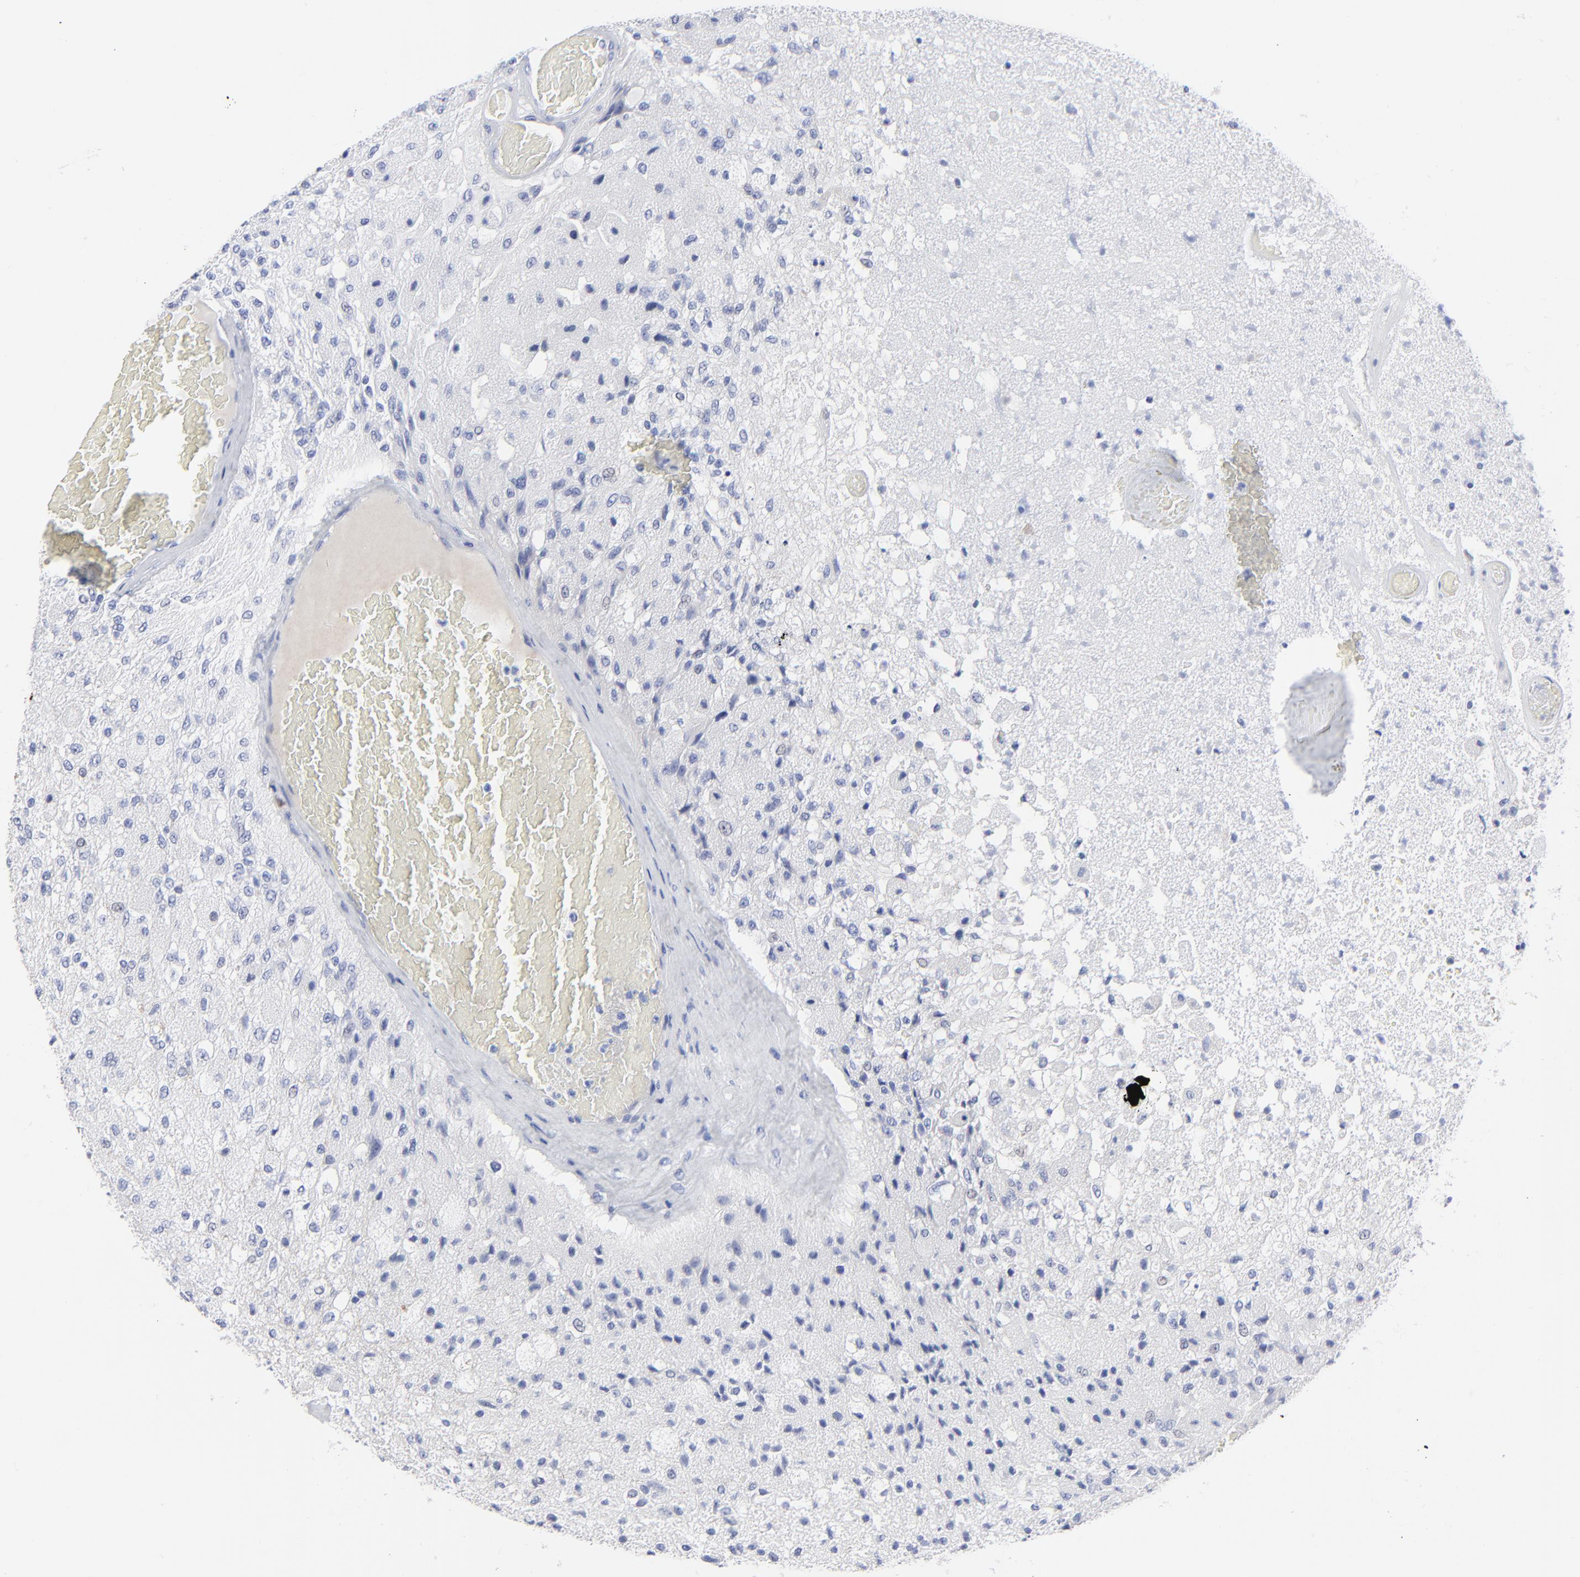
{"staining": {"intensity": "negative", "quantity": "none", "location": "none"}, "tissue": "glioma", "cell_type": "Tumor cells", "image_type": "cancer", "snomed": [{"axis": "morphology", "description": "Normal tissue, NOS"}, {"axis": "morphology", "description": "Glioma, malignant, High grade"}, {"axis": "topography", "description": "Cerebral cortex"}], "caption": "Immunohistochemistry of human malignant glioma (high-grade) reveals no staining in tumor cells.", "gene": "PSD3", "patient": {"sex": "male", "age": 77}}